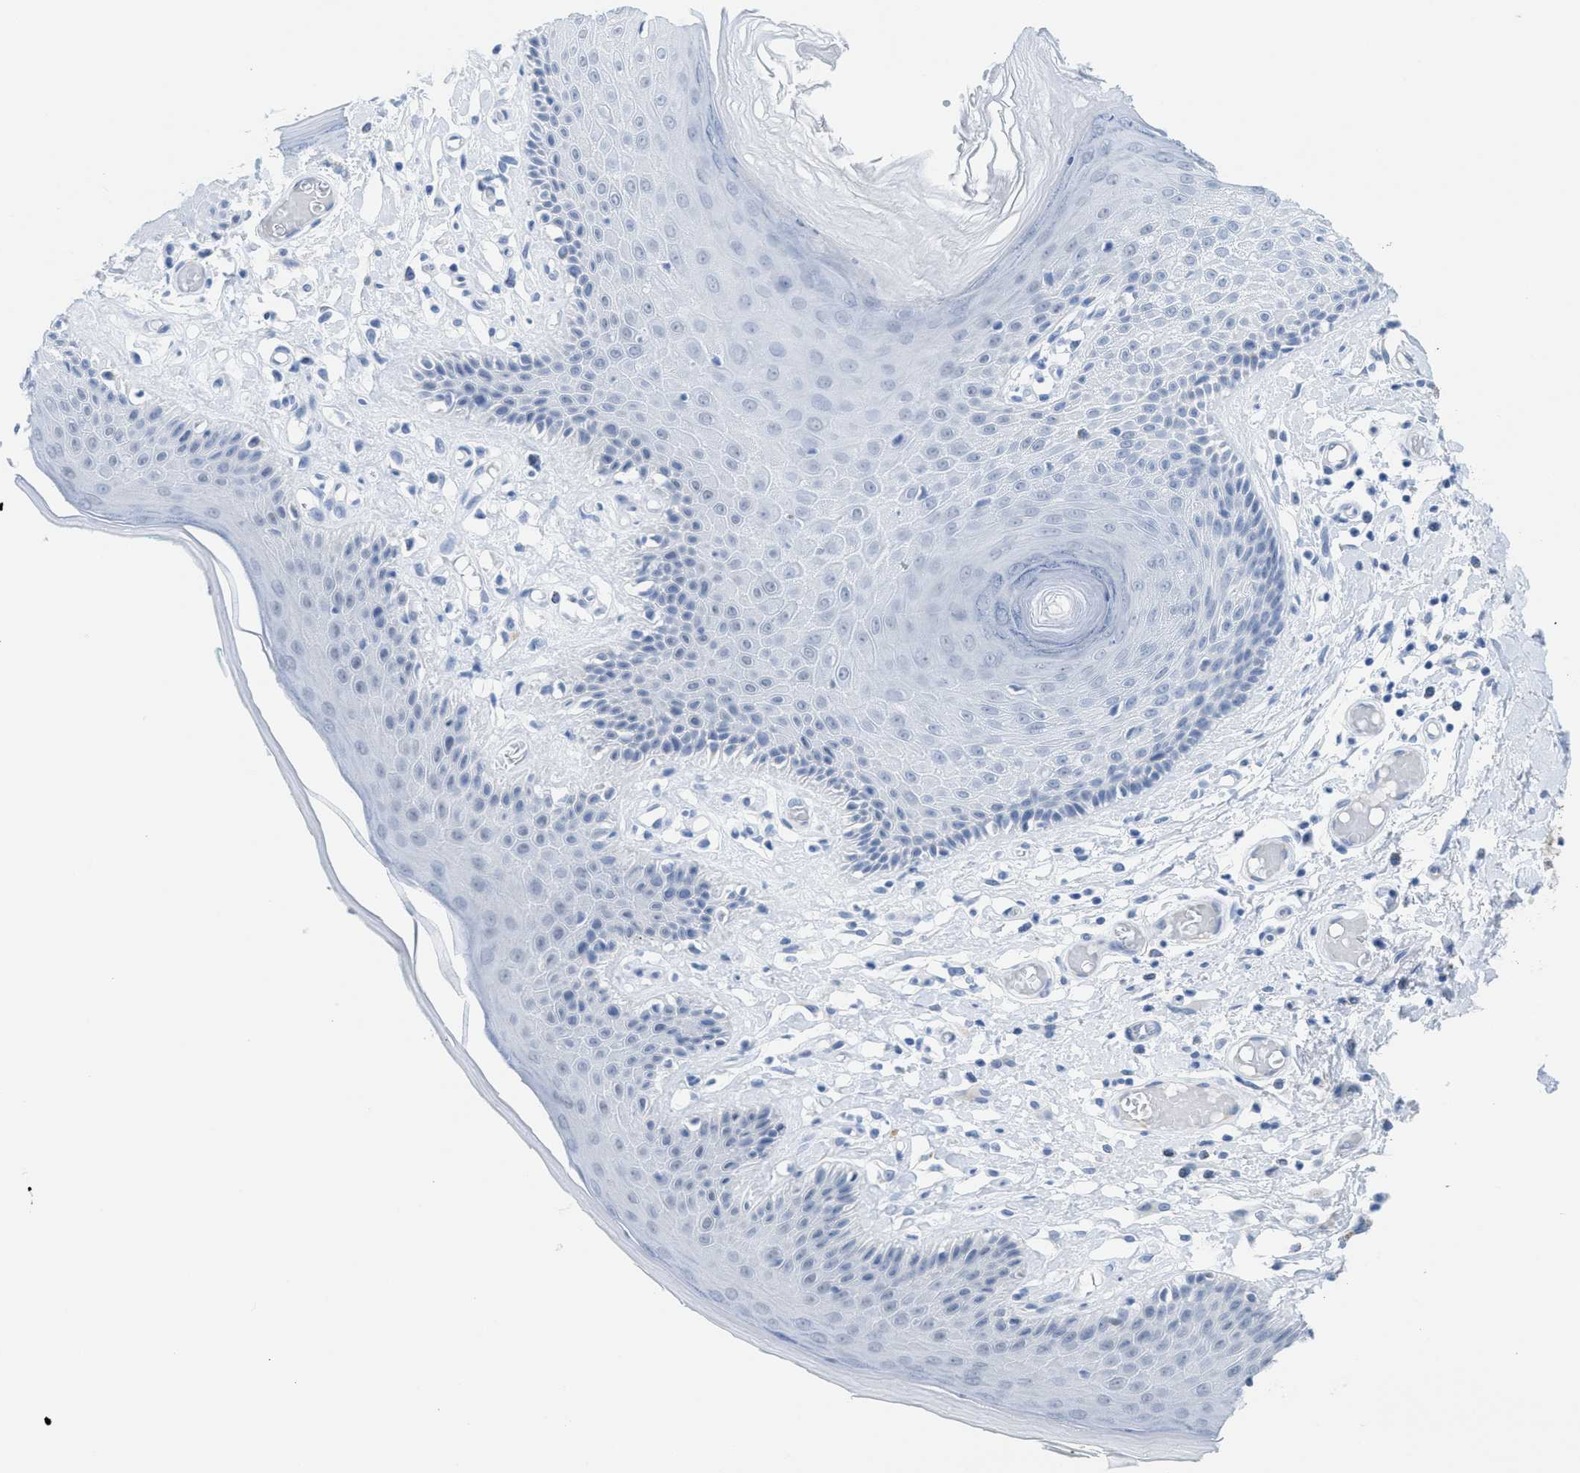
{"staining": {"intensity": "moderate", "quantity": "<25%", "location": "cytoplasmic/membranous"}, "tissue": "skin", "cell_type": "Epidermal cells", "image_type": "normal", "snomed": [{"axis": "morphology", "description": "Normal tissue, NOS"}, {"axis": "topography", "description": "Vulva"}], "caption": "Moderate cytoplasmic/membranous positivity is appreciated in approximately <25% of epidermal cells in benign skin. (IHC, brightfield microscopy, high magnification).", "gene": "WDR4", "patient": {"sex": "female", "age": 73}}